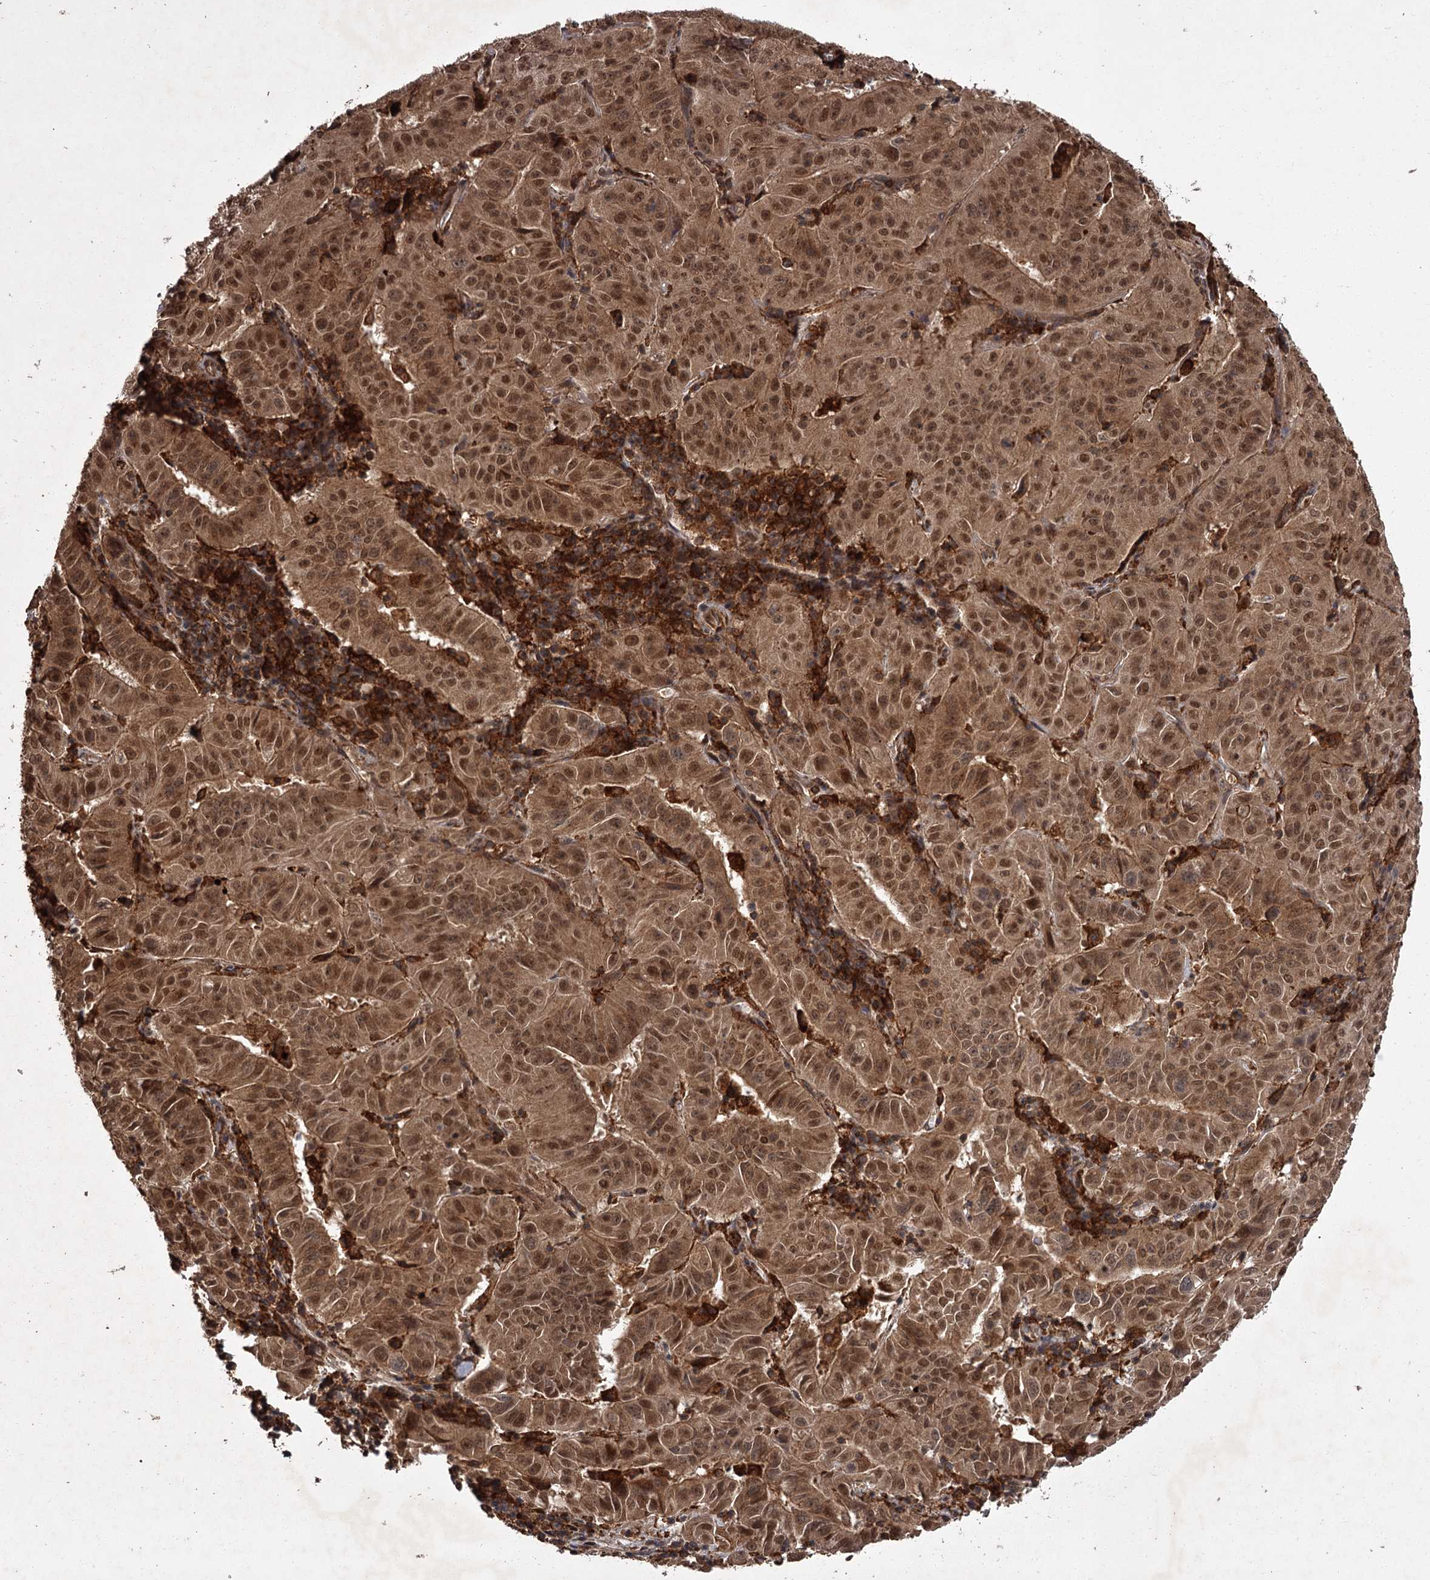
{"staining": {"intensity": "moderate", "quantity": ">75%", "location": "cytoplasmic/membranous,nuclear"}, "tissue": "pancreatic cancer", "cell_type": "Tumor cells", "image_type": "cancer", "snomed": [{"axis": "morphology", "description": "Adenocarcinoma, NOS"}, {"axis": "topography", "description": "Pancreas"}], "caption": "A photomicrograph showing moderate cytoplasmic/membranous and nuclear positivity in about >75% of tumor cells in adenocarcinoma (pancreatic), as visualized by brown immunohistochemical staining.", "gene": "TBC1D23", "patient": {"sex": "male", "age": 63}}